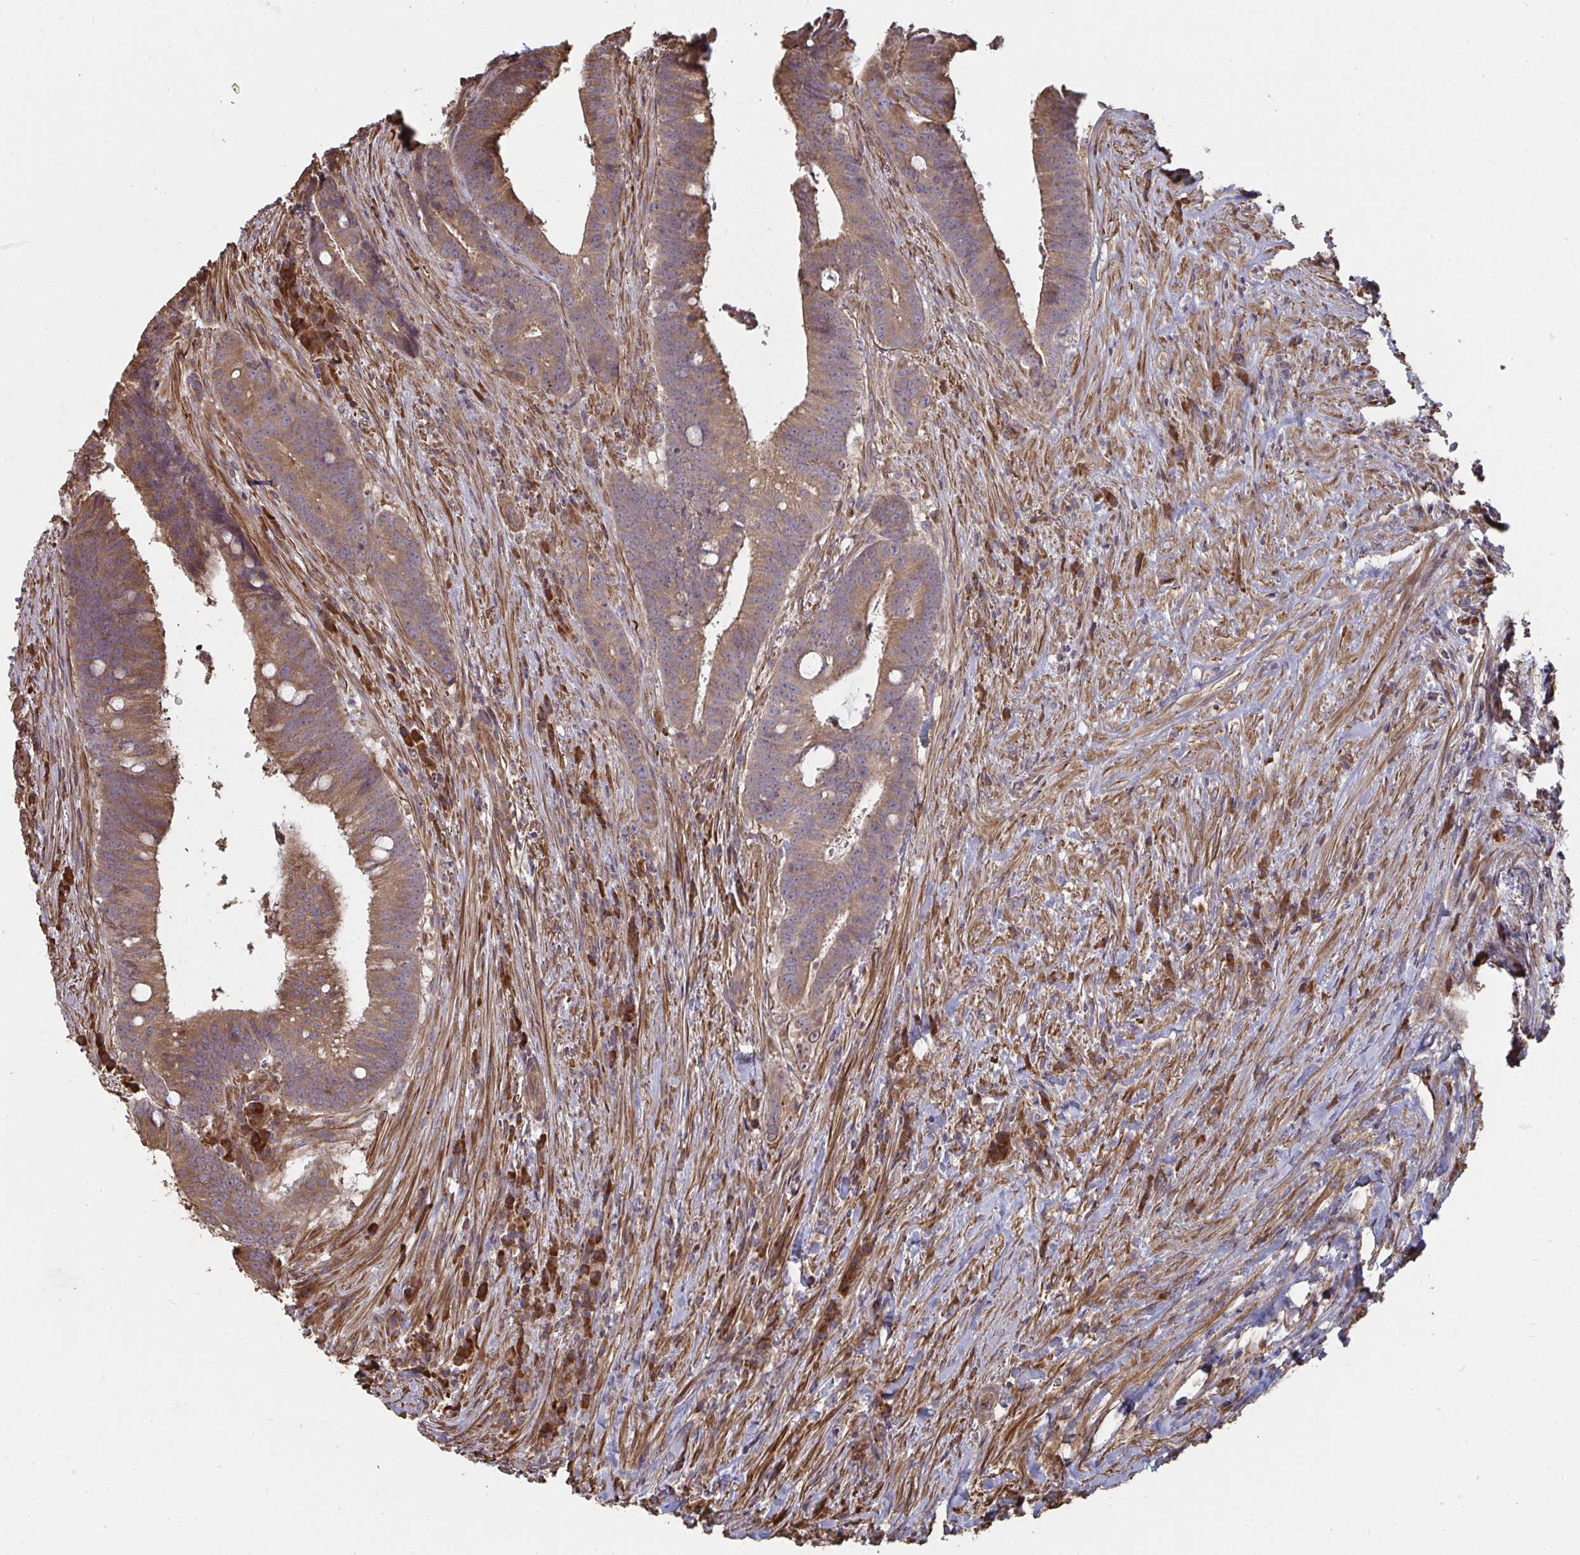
{"staining": {"intensity": "moderate", "quantity": ">75%", "location": "cytoplasmic/membranous"}, "tissue": "colorectal cancer", "cell_type": "Tumor cells", "image_type": "cancer", "snomed": [{"axis": "morphology", "description": "Adenocarcinoma, NOS"}, {"axis": "topography", "description": "Colon"}], "caption": "Immunohistochemical staining of colorectal adenocarcinoma displays medium levels of moderate cytoplasmic/membranous protein positivity in about >75% of tumor cells. The staining is performed using DAB (3,3'-diaminobenzidine) brown chromogen to label protein expression. The nuclei are counter-stained blue using hematoxylin.", "gene": "ZFYVE28", "patient": {"sex": "female", "age": 43}}